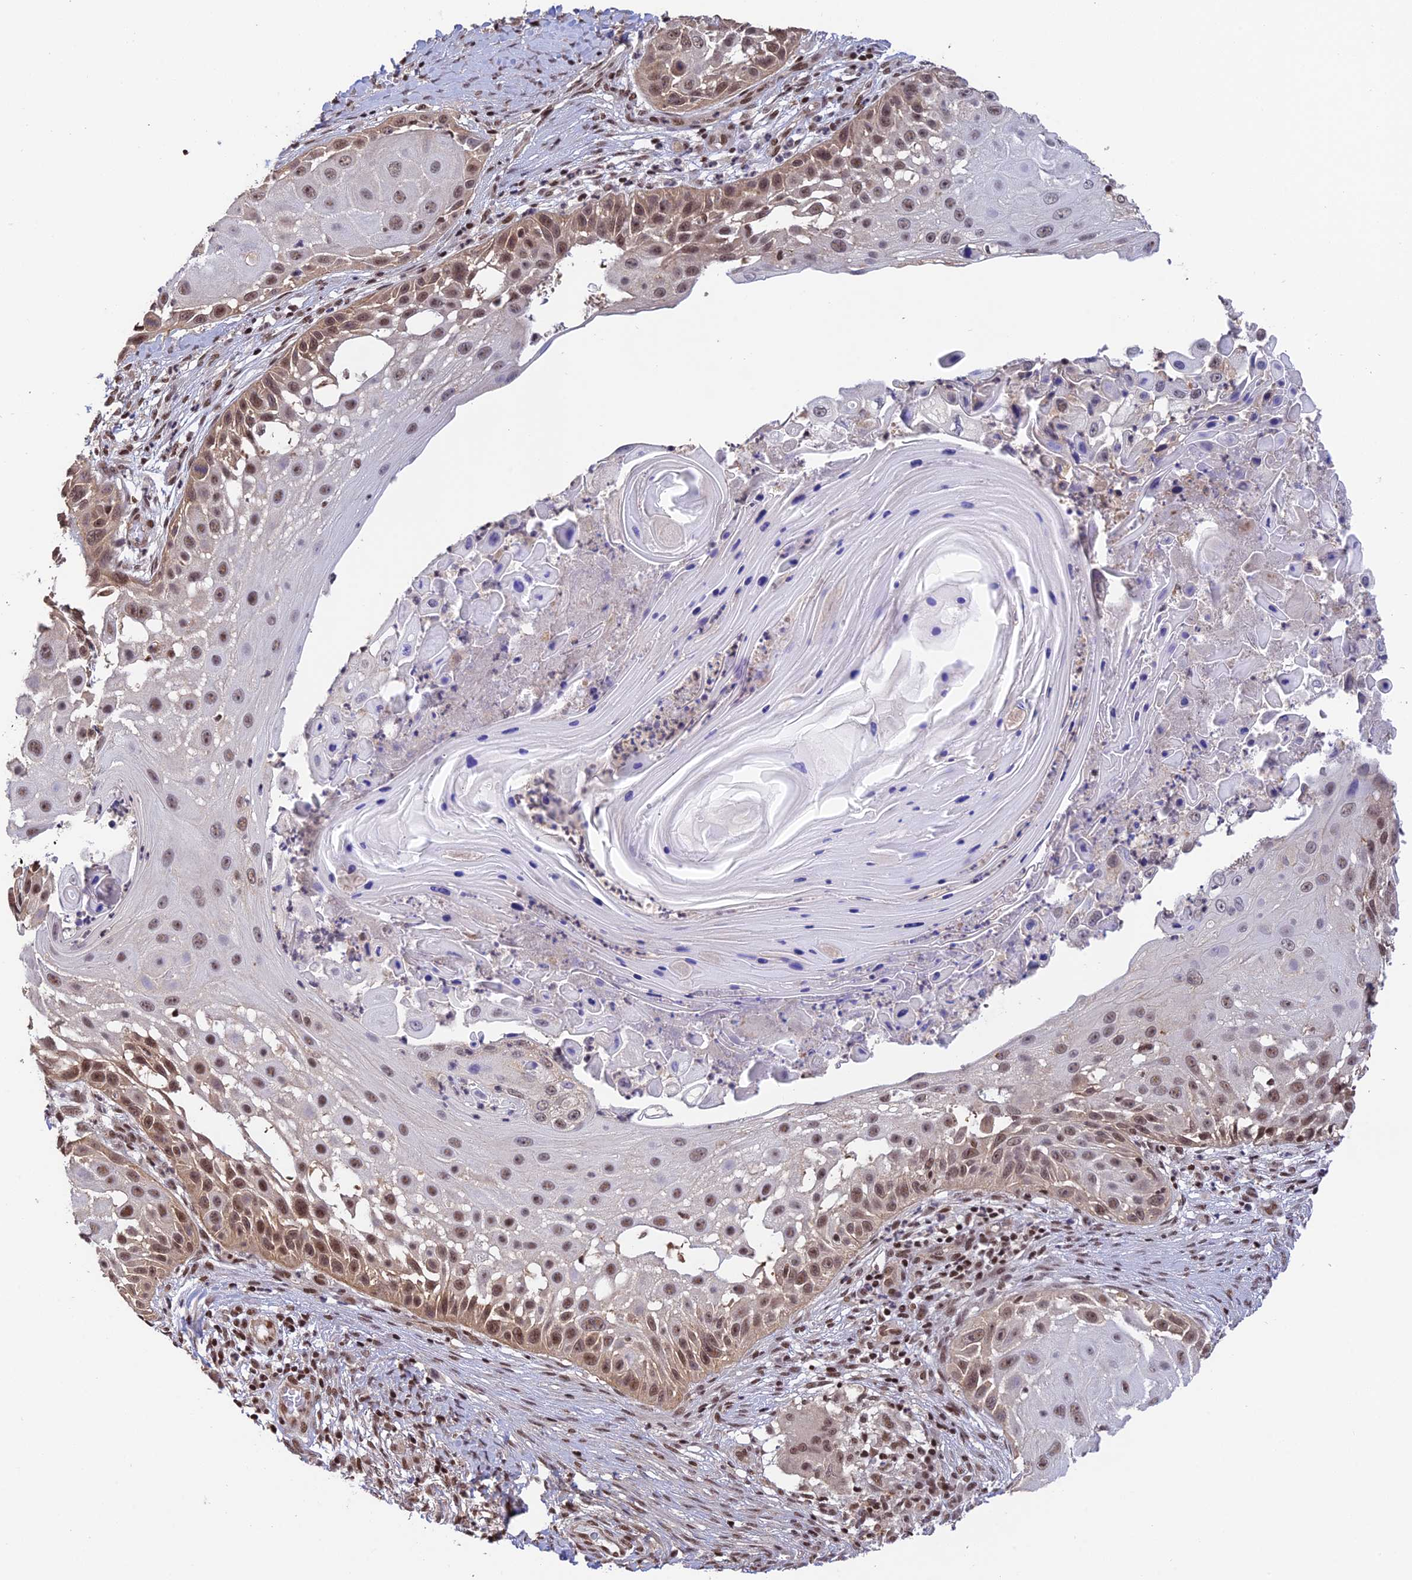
{"staining": {"intensity": "moderate", "quantity": ">75%", "location": "nuclear"}, "tissue": "skin cancer", "cell_type": "Tumor cells", "image_type": "cancer", "snomed": [{"axis": "morphology", "description": "Squamous cell carcinoma, NOS"}, {"axis": "topography", "description": "Skin"}], "caption": "DAB (3,3'-diaminobenzidine) immunohistochemical staining of human skin cancer (squamous cell carcinoma) reveals moderate nuclear protein expression in about >75% of tumor cells.", "gene": "THAP11", "patient": {"sex": "female", "age": 44}}